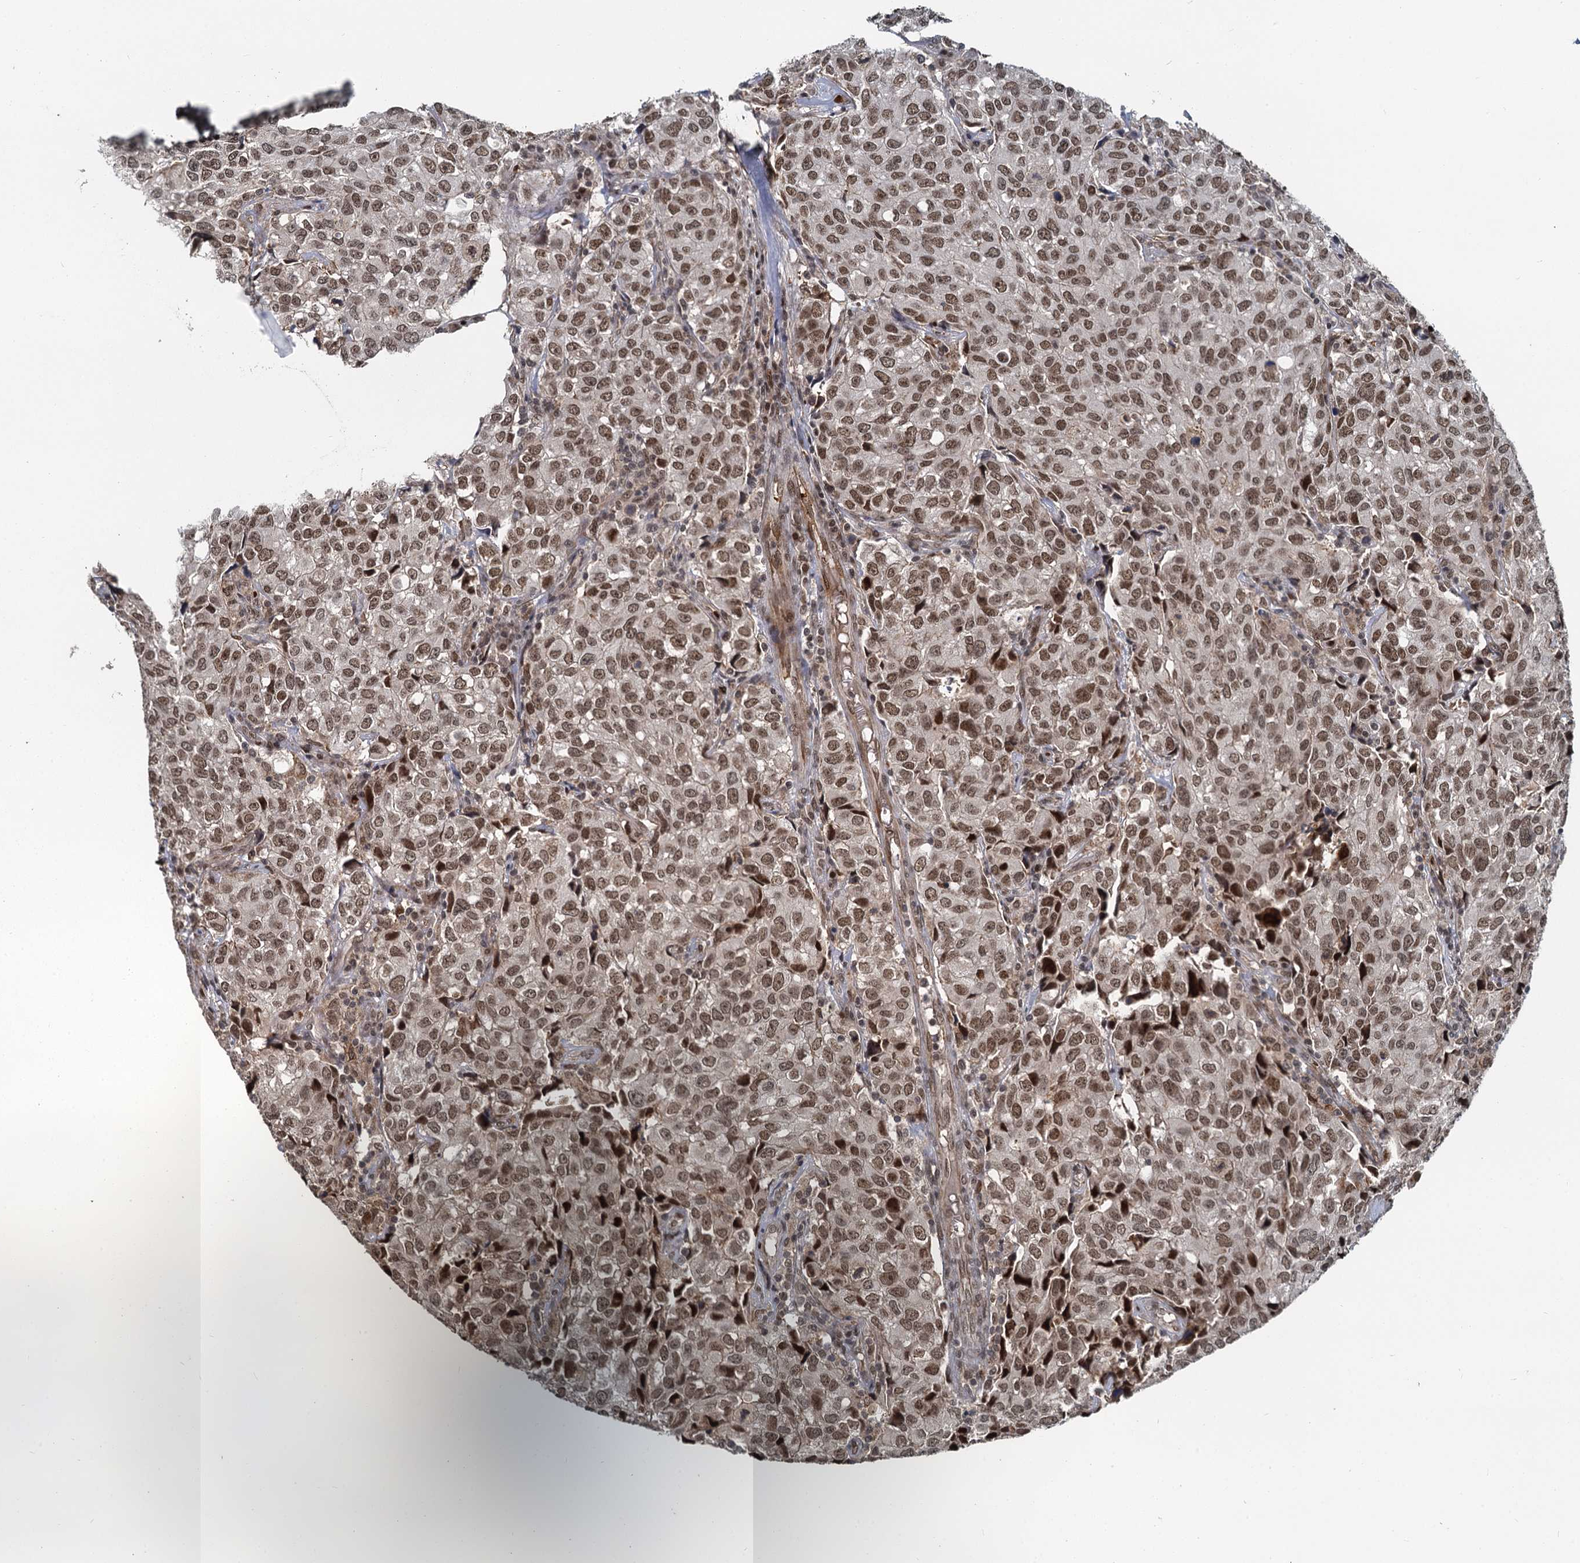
{"staining": {"intensity": "moderate", "quantity": ">75%", "location": "nuclear"}, "tissue": "urothelial cancer", "cell_type": "Tumor cells", "image_type": "cancer", "snomed": [{"axis": "morphology", "description": "Urothelial carcinoma, High grade"}, {"axis": "topography", "description": "Urinary bladder"}], "caption": "Immunohistochemical staining of human urothelial cancer exhibits moderate nuclear protein expression in about >75% of tumor cells. (DAB (3,3'-diaminobenzidine) IHC, brown staining for protein, blue staining for nuclei).", "gene": "FANCI", "patient": {"sex": "female", "age": 75}}